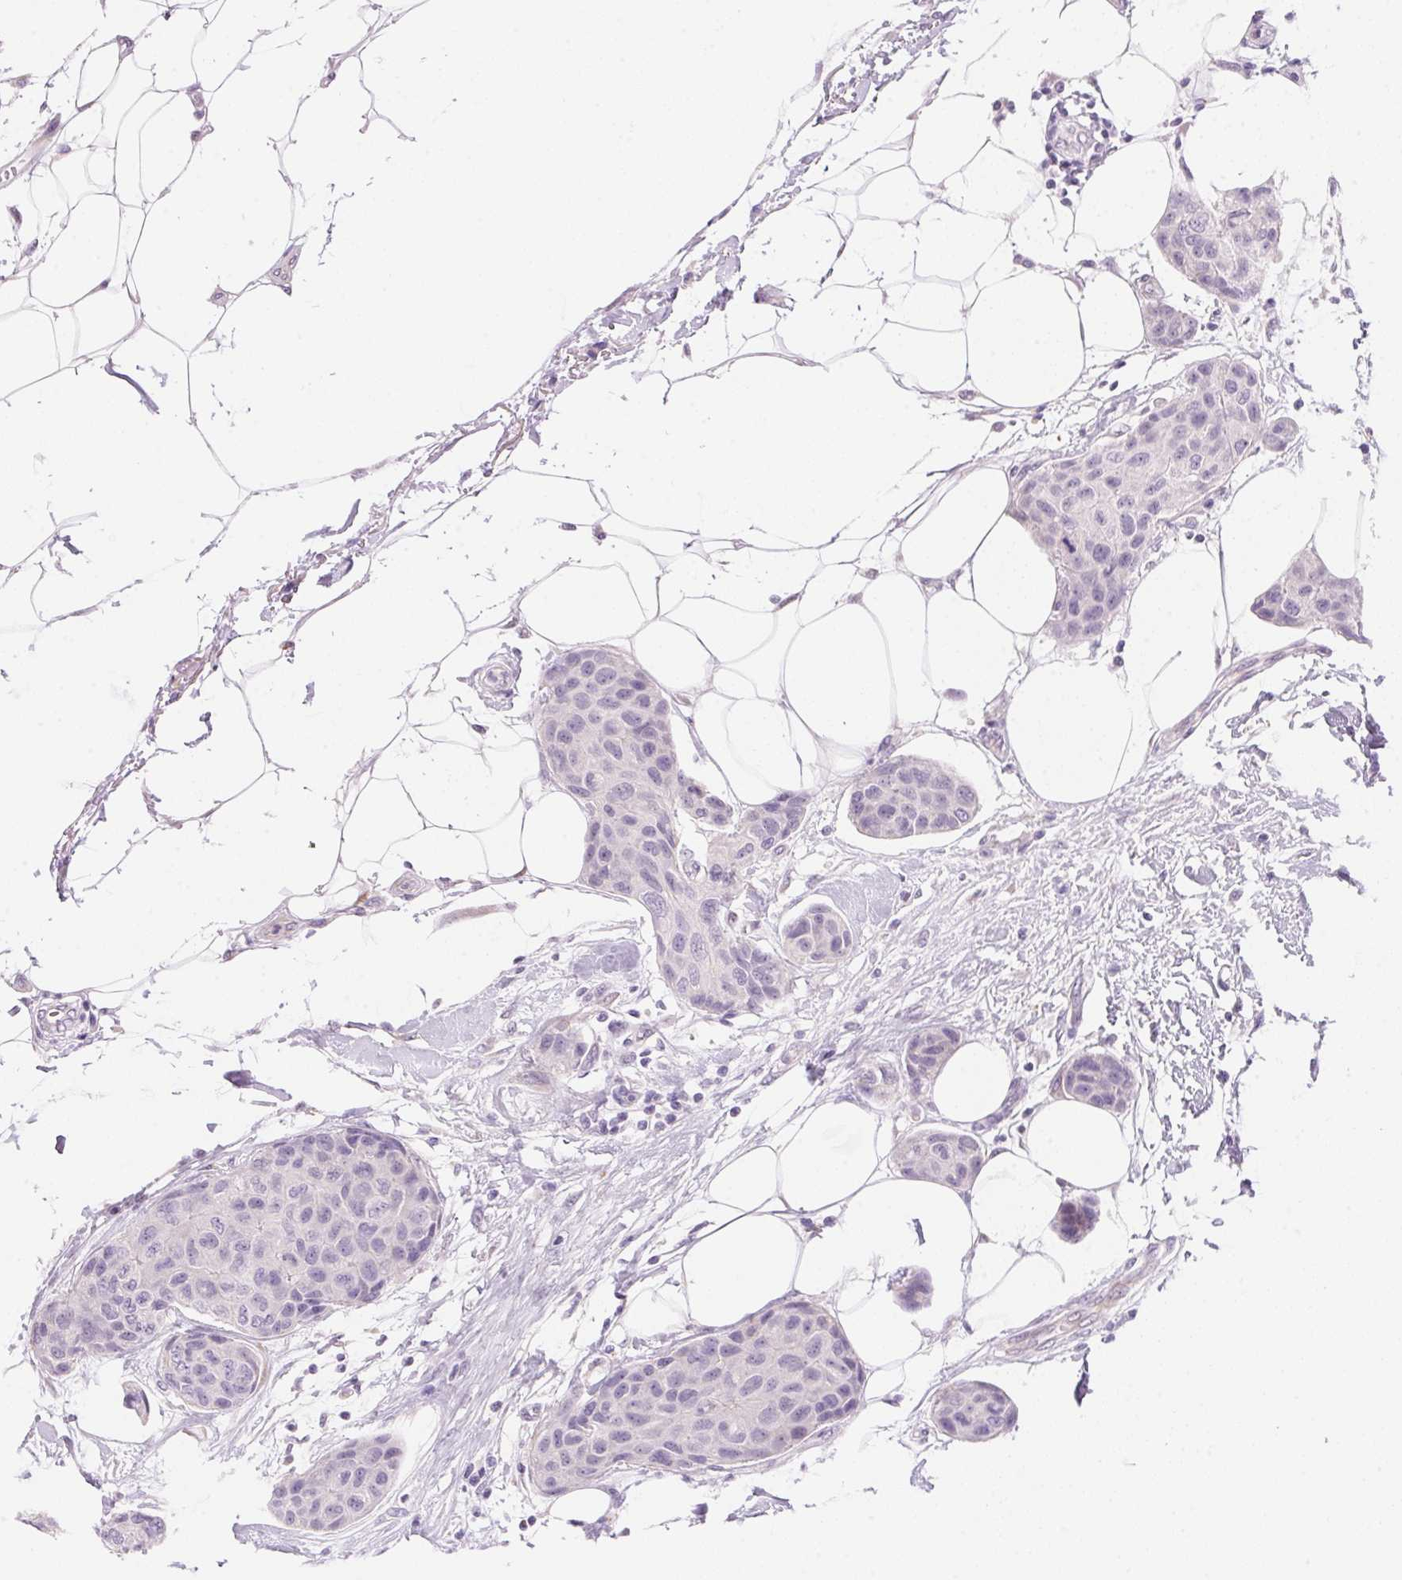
{"staining": {"intensity": "negative", "quantity": "none", "location": "none"}, "tissue": "breast cancer", "cell_type": "Tumor cells", "image_type": "cancer", "snomed": [{"axis": "morphology", "description": "Duct carcinoma"}, {"axis": "topography", "description": "Breast"}, {"axis": "topography", "description": "Lymph node"}], "caption": "This is an IHC micrograph of human breast cancer. There is no expression in tumor cells.", "gene": "TEKT1", "patient": {"sex": "female", "age": 80}}